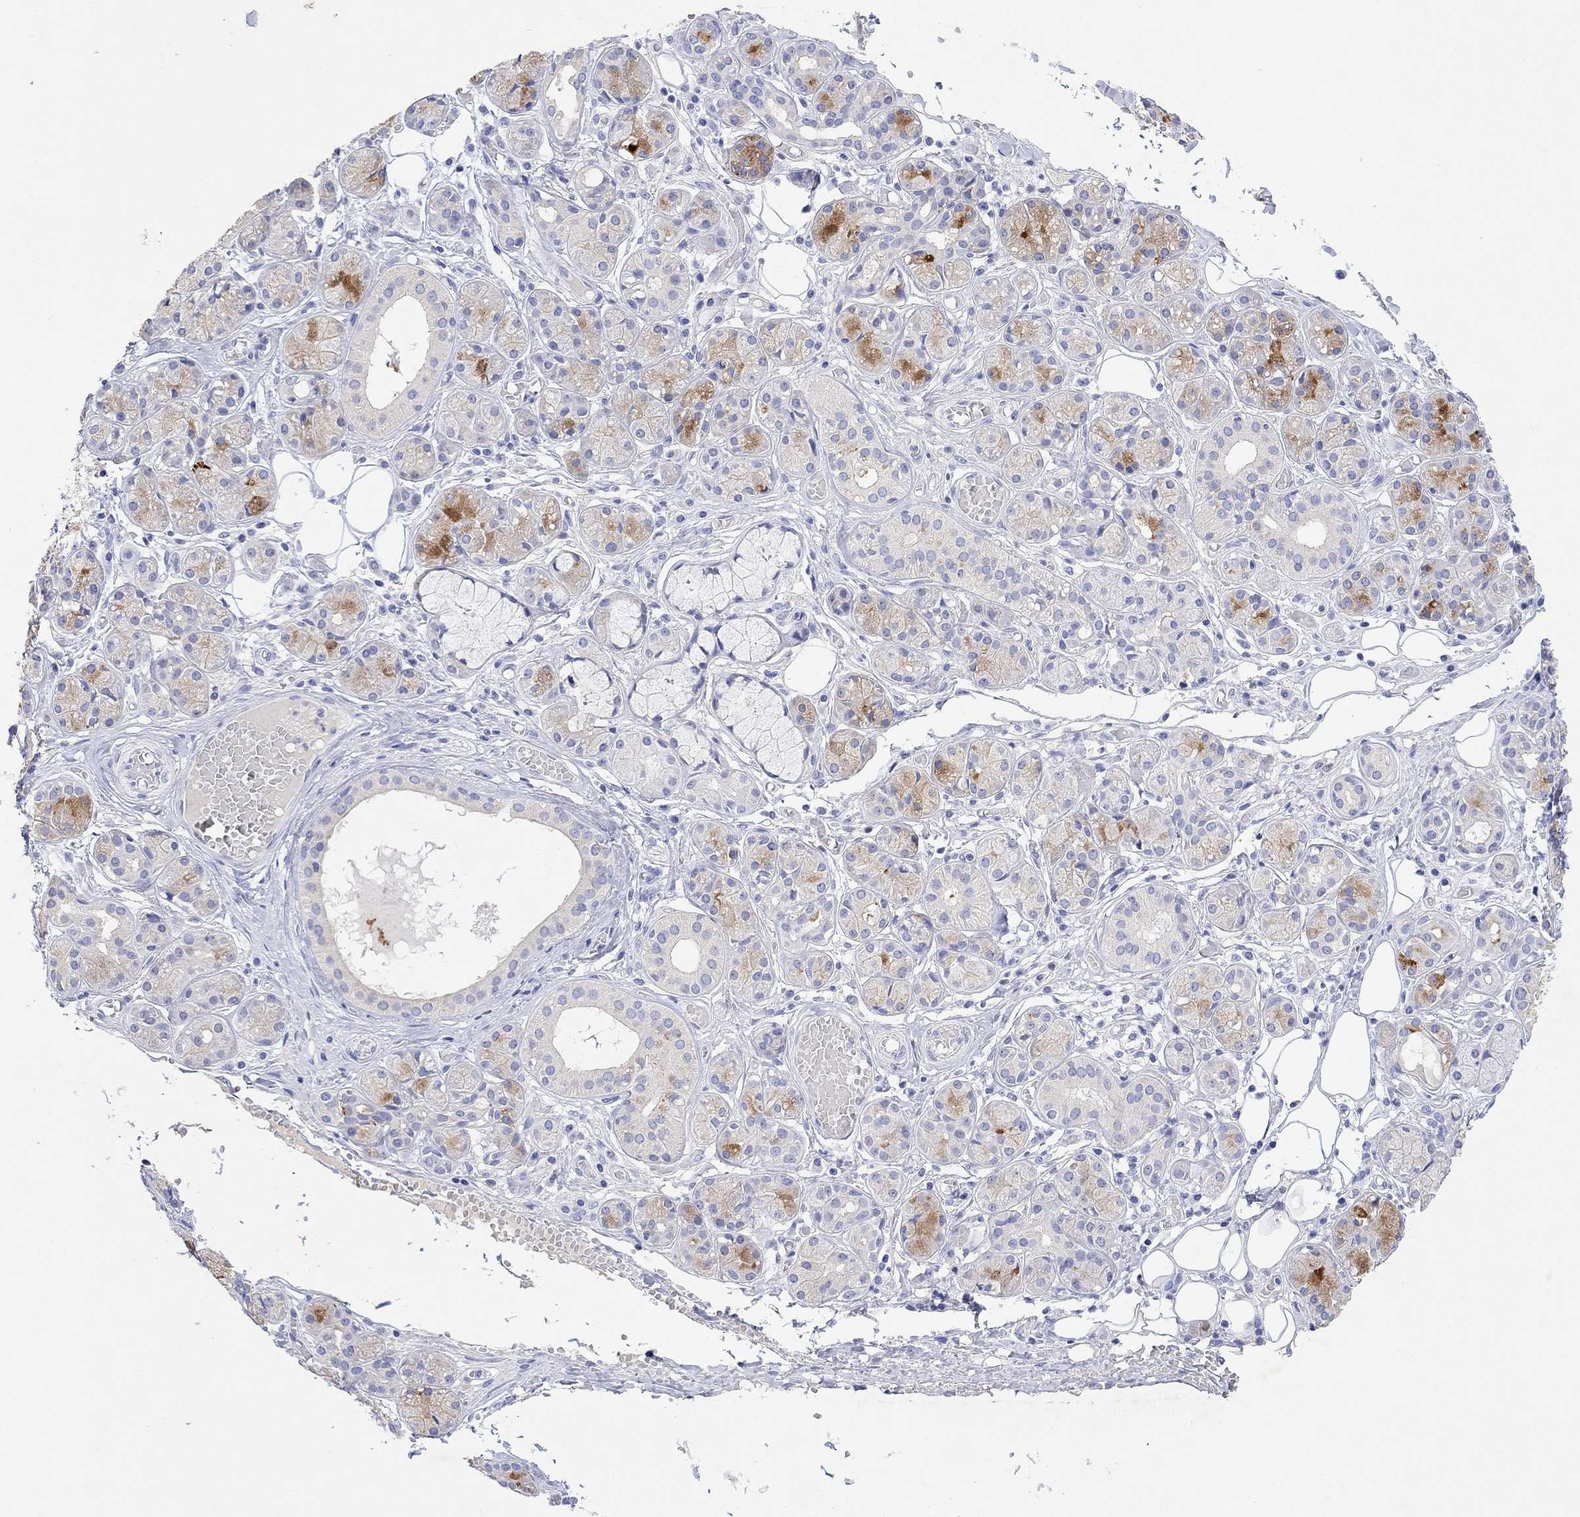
{"staining": {"intensity": "moderate", "quantity": "<25%", "location": "cytoplasmic/membranous"}, "tissue": "salivary gland", "cell_type": "Glandular cells", "image_type": "normal", "snomed": [{"axis": "morphology", "description": "Normal tissue, NOS"}, {"axis": "topography", "description": "Salivary gland"}, {"axis": "topography", "description": "Peripheral nerve tissue"}], "caption": "Moderate cytoplasmic/membranous protein staining is present in about <25% of glandular cells in salivary gland. (IHC, brightfield microscopy, high magnification).", "gene": "TYR", "patient": {"sex": "male", "age": 71}}